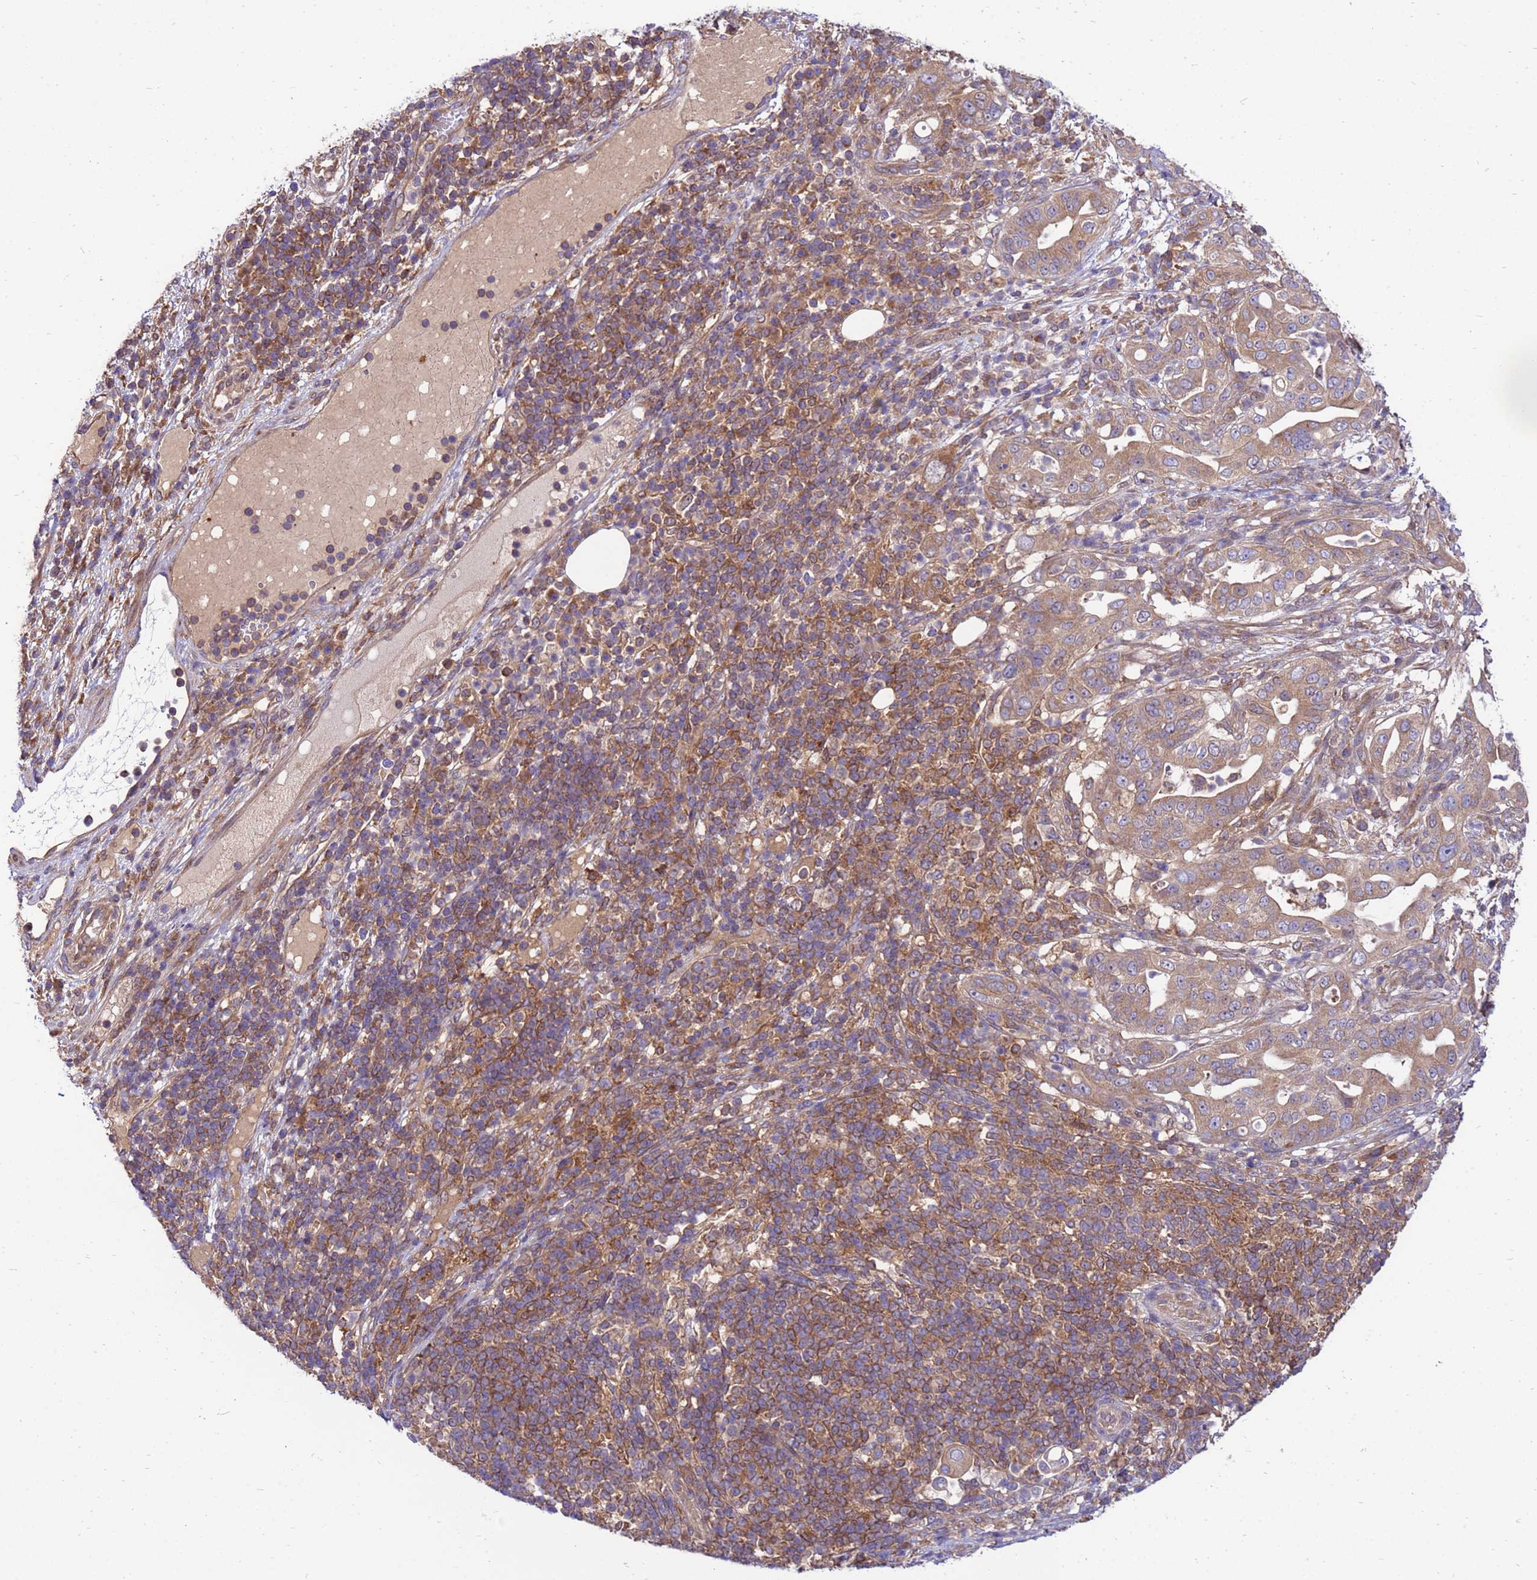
{"staining": {"intensity": "weak", "quantity": ">75%", "location": "cytoplasmic/membranous"}, "tissue": "pancreatic cancer", "cell_type": "Tumor cells", "image_type": "cancer", "snomed": [{"axis": "morphology", "description": "Normal tissue, NOS"}, {"axis": "morphology", "description": "Adenocarcinoma, NOS"}, {"axis": "topography", "description": "Lymph node"}, {"axis": "topography", "description": "Pancreas"}], "caption": "The image exhibits staining of pancreatic cancer (adenocarcinoma), revealing weak cytoplasmic/membranous protein positivity (brown color) within tumor cells.", "gene": "GET3", "patient": {"sex": "female", "age": 67}}